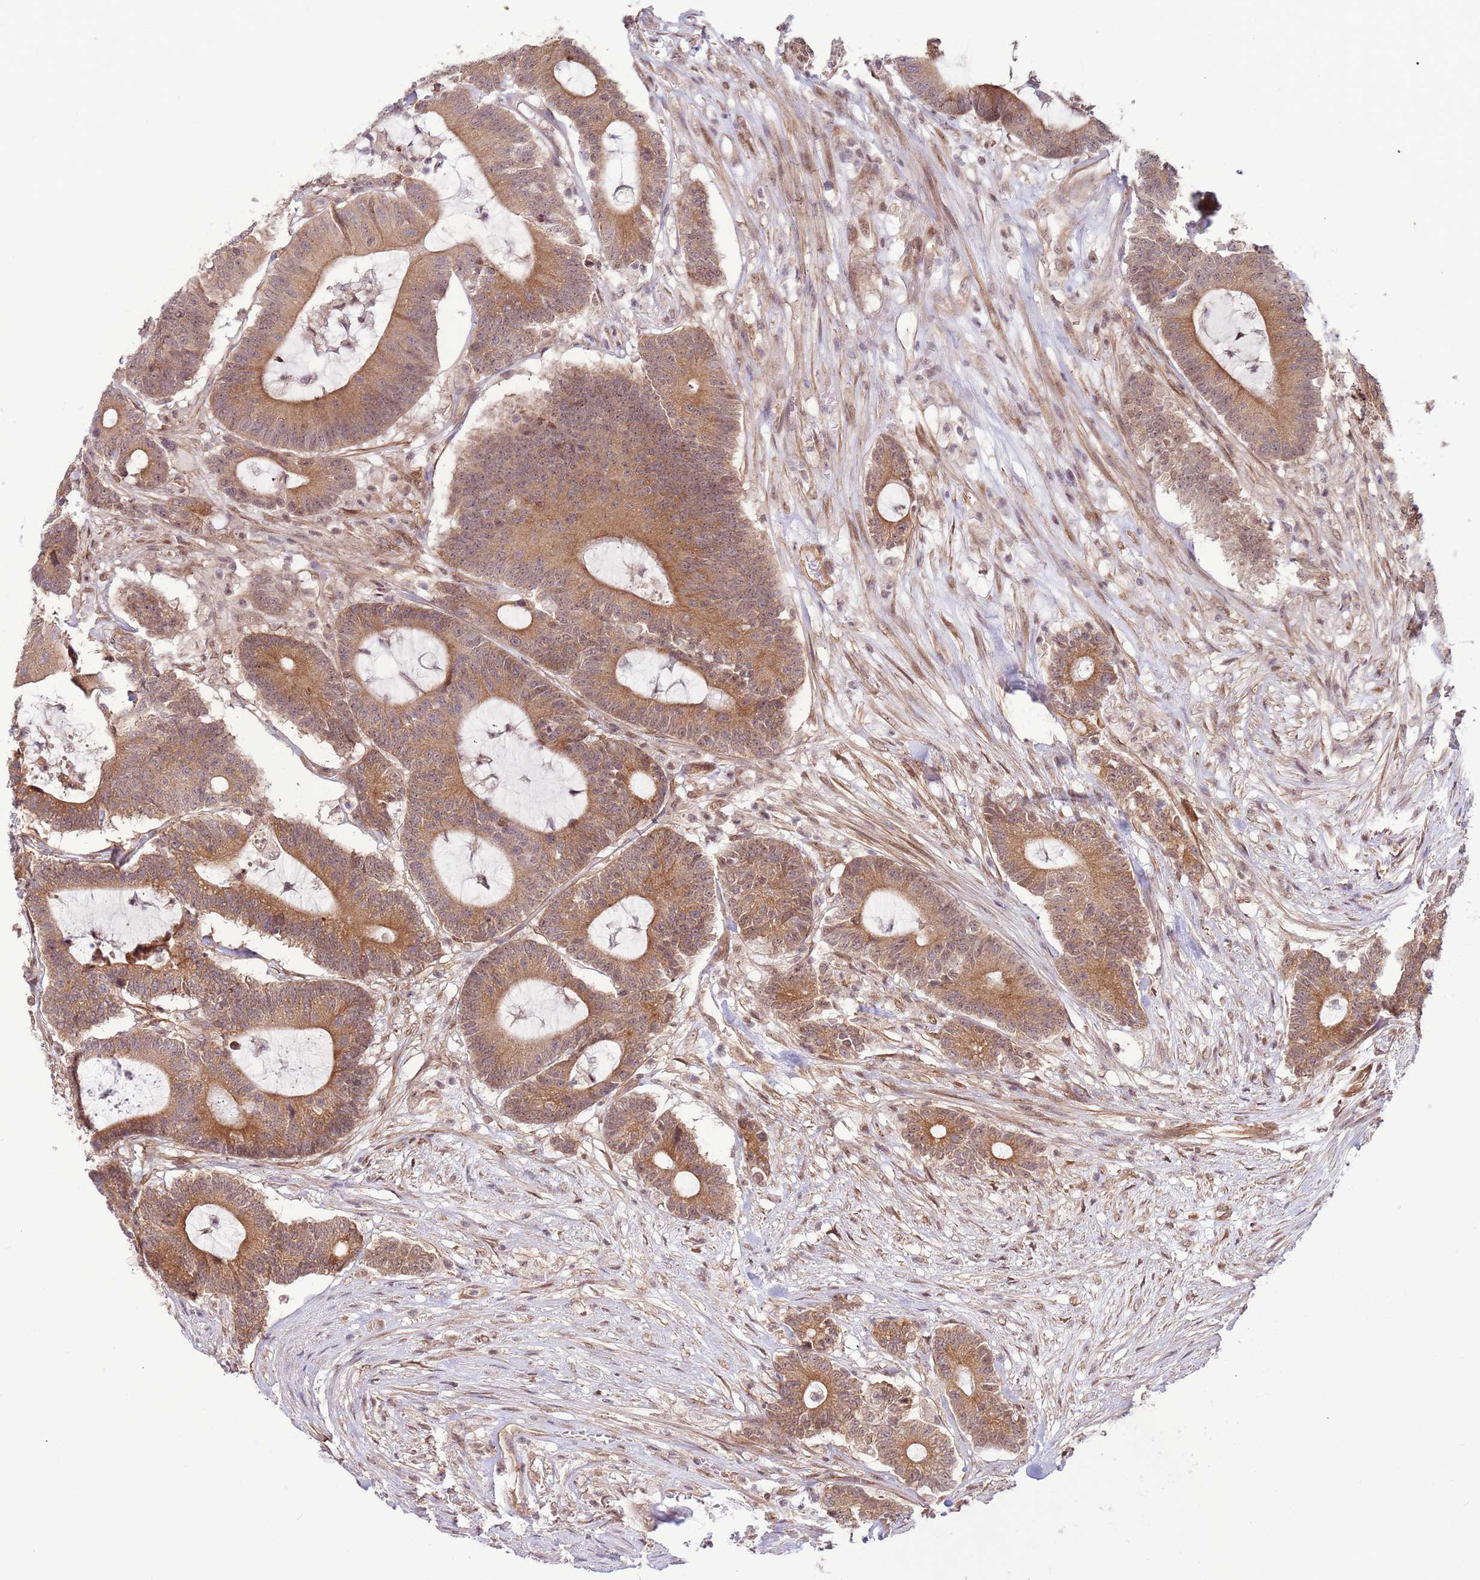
{"staining": {"intensity": "moderate", "quantity": ">75%", "location": "cytoplasmic/membranous"}, "tissue": "colorectal cancer", "cell_type": "Tumor cells", "image_type": "cancer", "snomed": [{"axis": "morphology", "description": "Adenocarcinoma, NOS"}, {"axis": "topography", "description": "Colon"}], "caption": "A medium amount of moderate cytoplasmic/membranous positivity is seen in about >75% of tumor cells in adenocarcinoma (colorectal) tissue.", "gene": "DCAF4", "patient": {"sex": "female", "age": 84}}